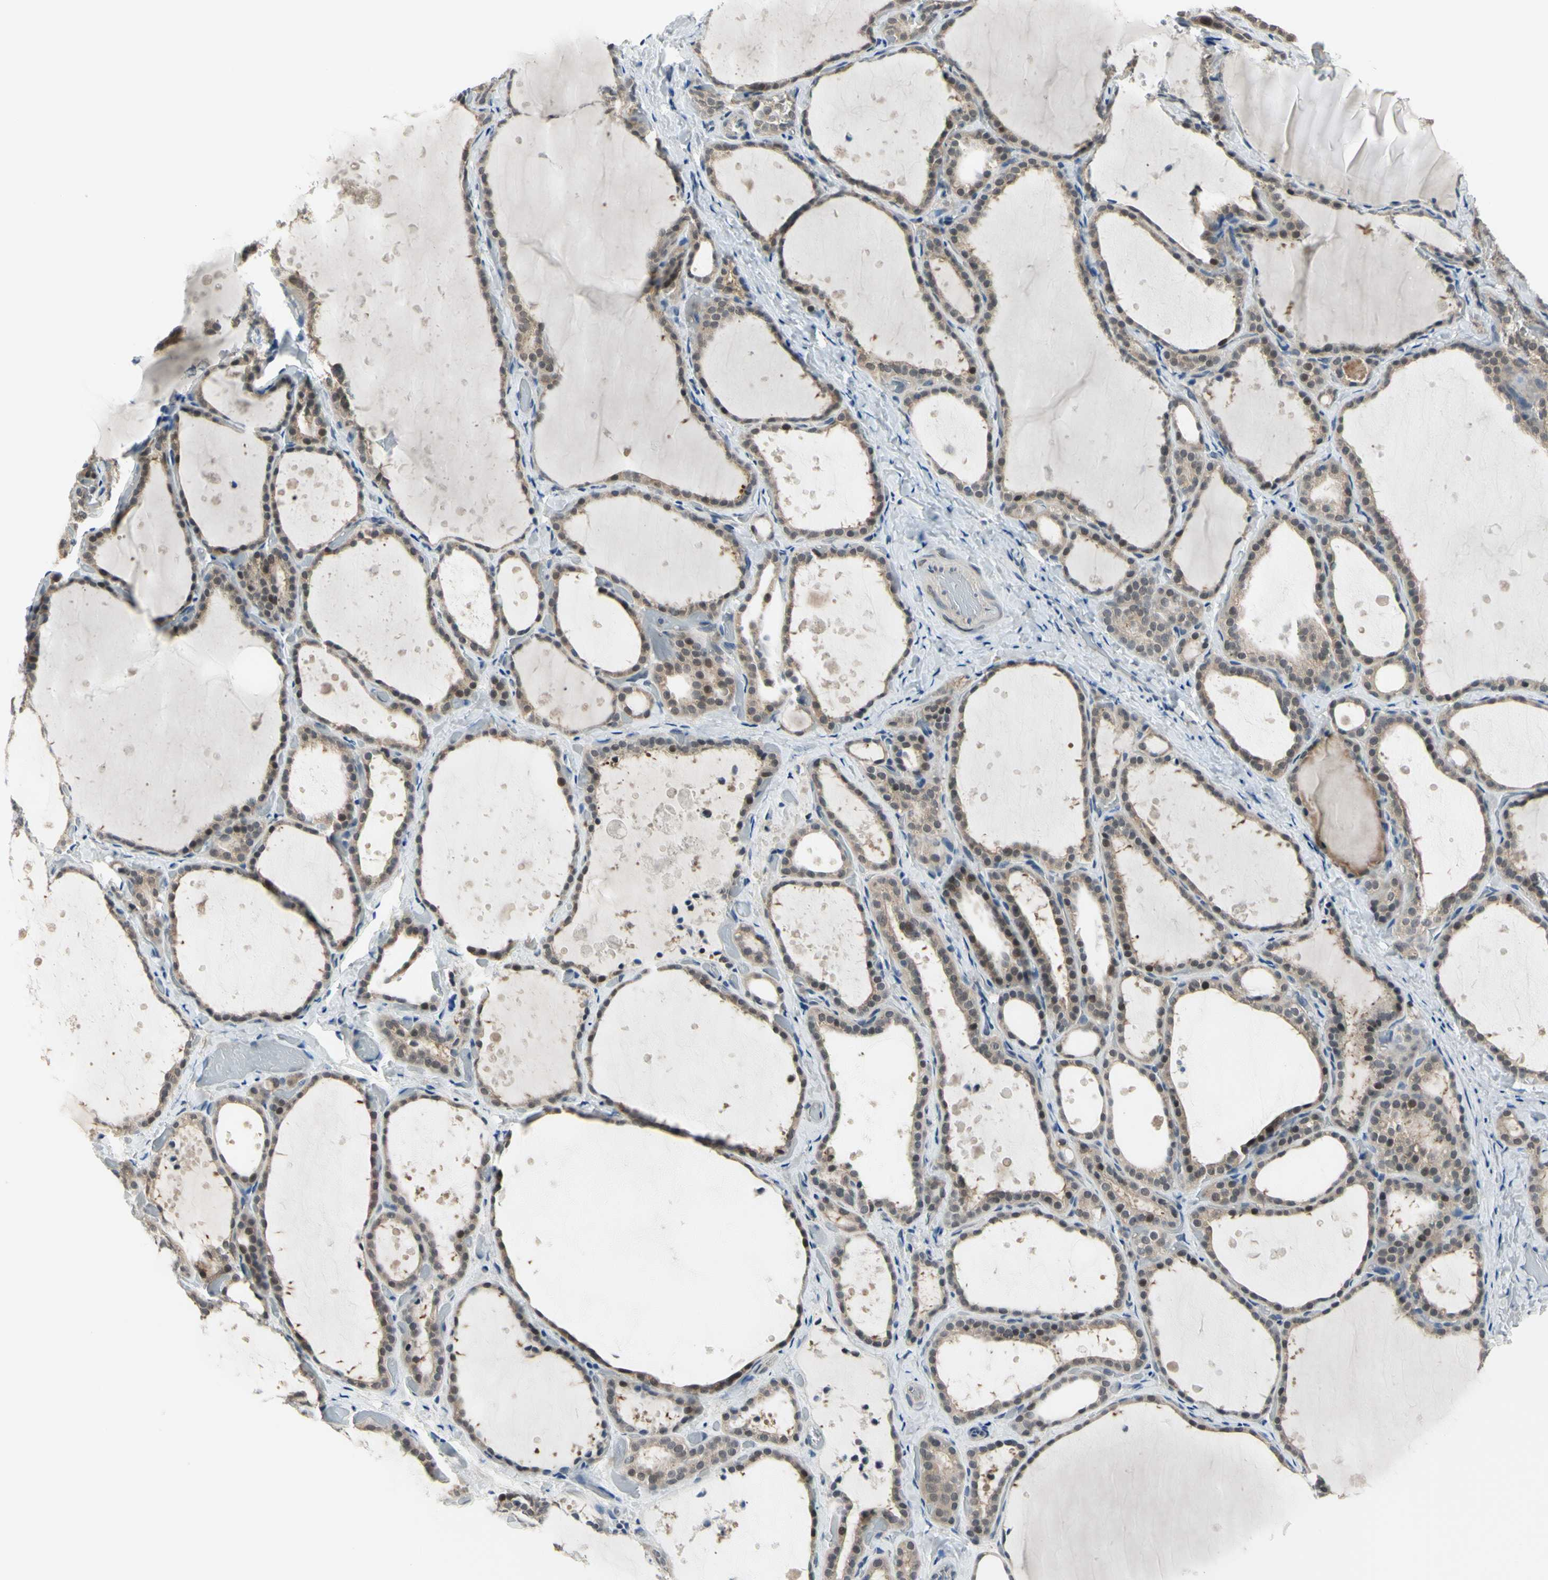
{"staining": {"intensity": "moderate", "quantity": ">75%", "location": "cytoplasmic/membranous,nuclear"}, "tissue": "thyroid gland", "cell_type": "Glandular cells", "image_type": "normal", "snomed": [{"axis": "morphology", "description": "Normal tissue, NOS"}, {"axis": "topography", "description": "Thyroid gland"}], "caption": "Thyroid gland was stained to show a protein in brown. There is medium levels of moderate cytoplasmic/membranous,nuclear expression in about >75% of glandular cells. The staining was performed using DAB to visualize the protein expression in brown, while the nuclei were stained in blue with hematoxylin (Magnification: 20x).", "gene": "HSPA4", "patient": {"sex": "female", "age": 44}}